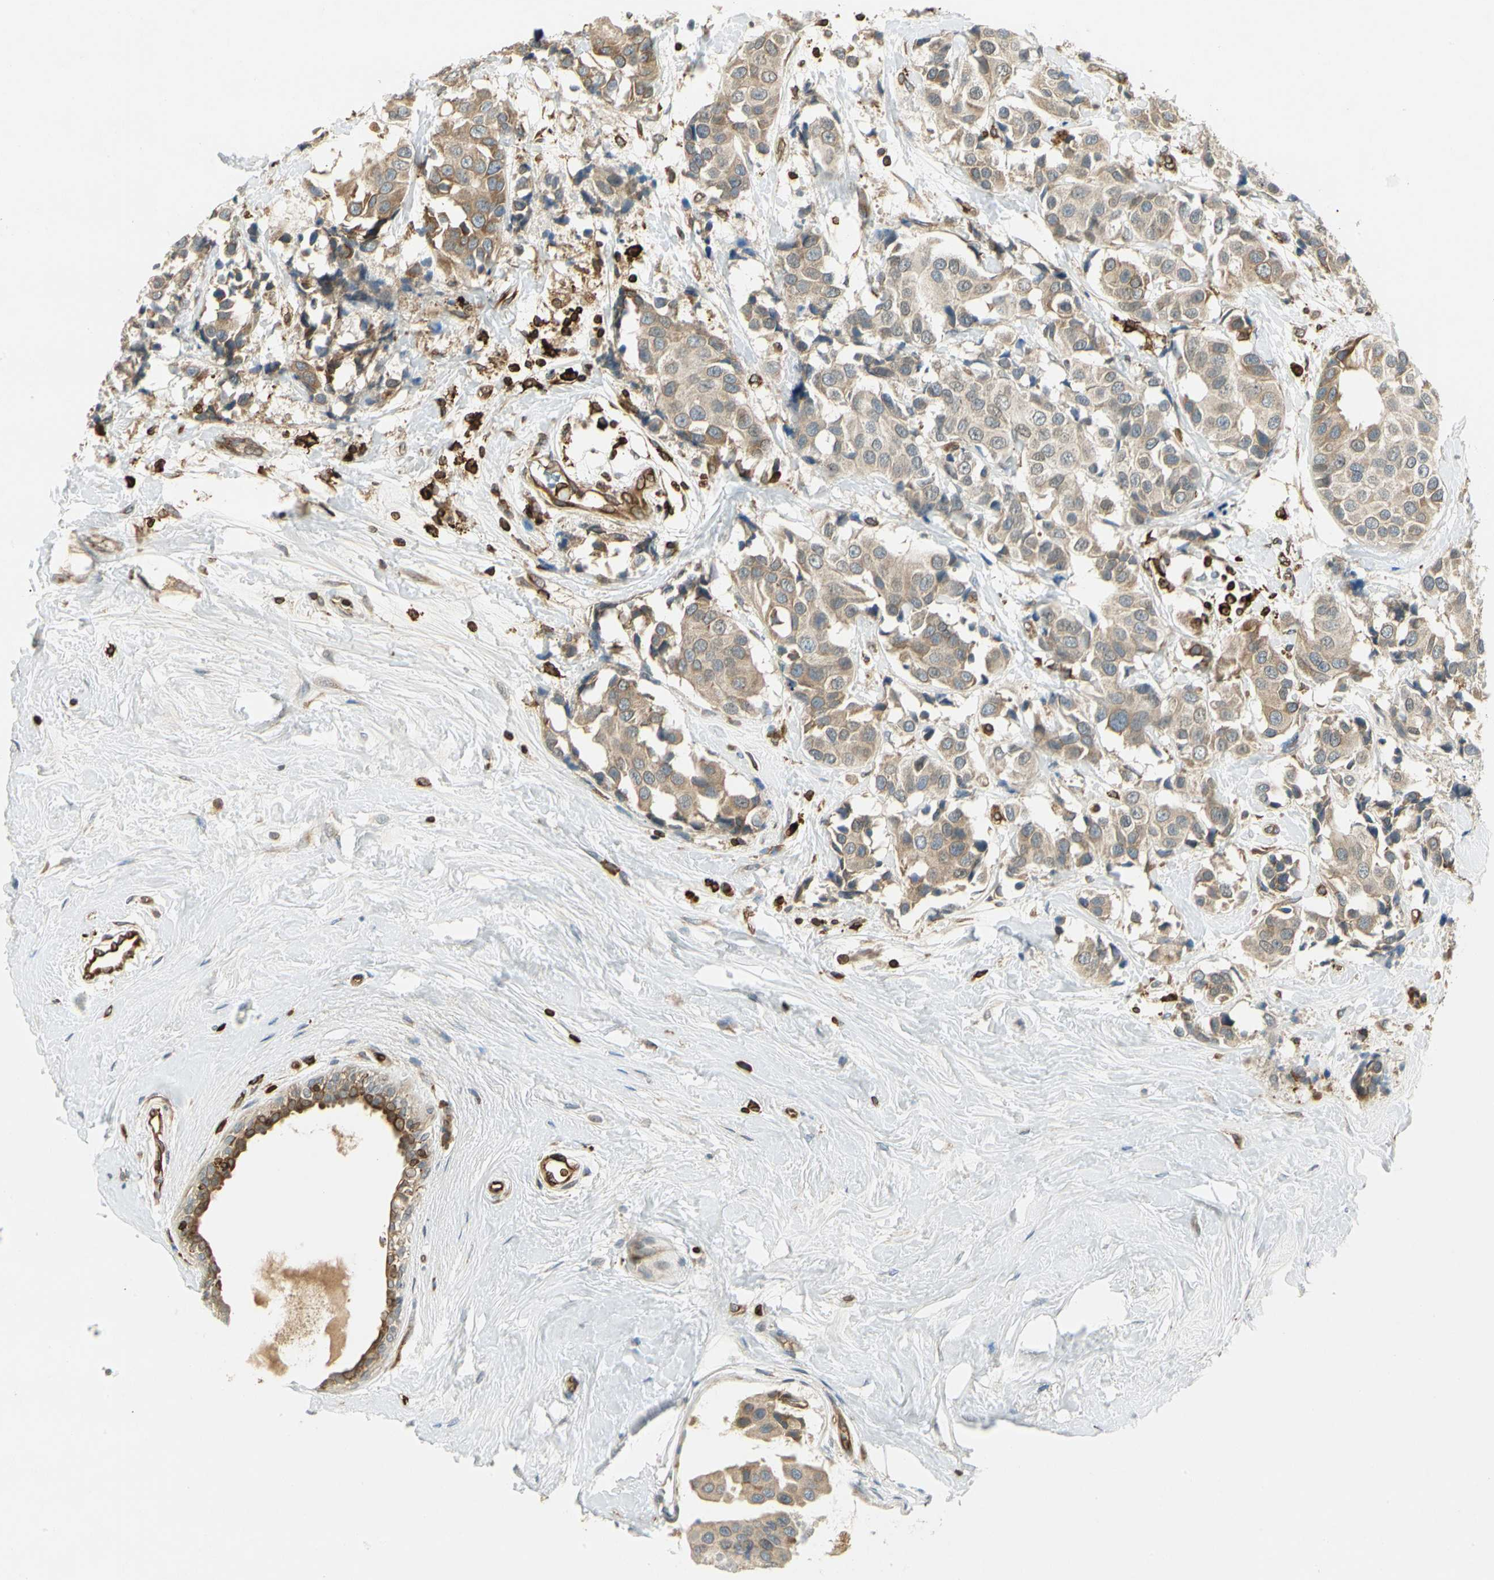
{"staining": {"intensity": "moderate", "quantity": ">75%", "location": "cytoplasmic/membranous"}, "tissue": "breast cancer", "cell_type": "Tumor cells", "image_type": "cancer", "snomed": [{"axis": "morphology", "description": "Normal tissue, NOS"}, {"axis": "morphology", "description": "Duct carcinoma"}, {"axis": "topography", "description": "Breast"}], "caption": "This micrograph exhibits IHC staining of breast cancer, with medium moderate cytoplasmic/membranous positivity in approximately >75% of tumor cells.", "gene": "TAPBP", "patient": {"sex": "female", "age": 39}}